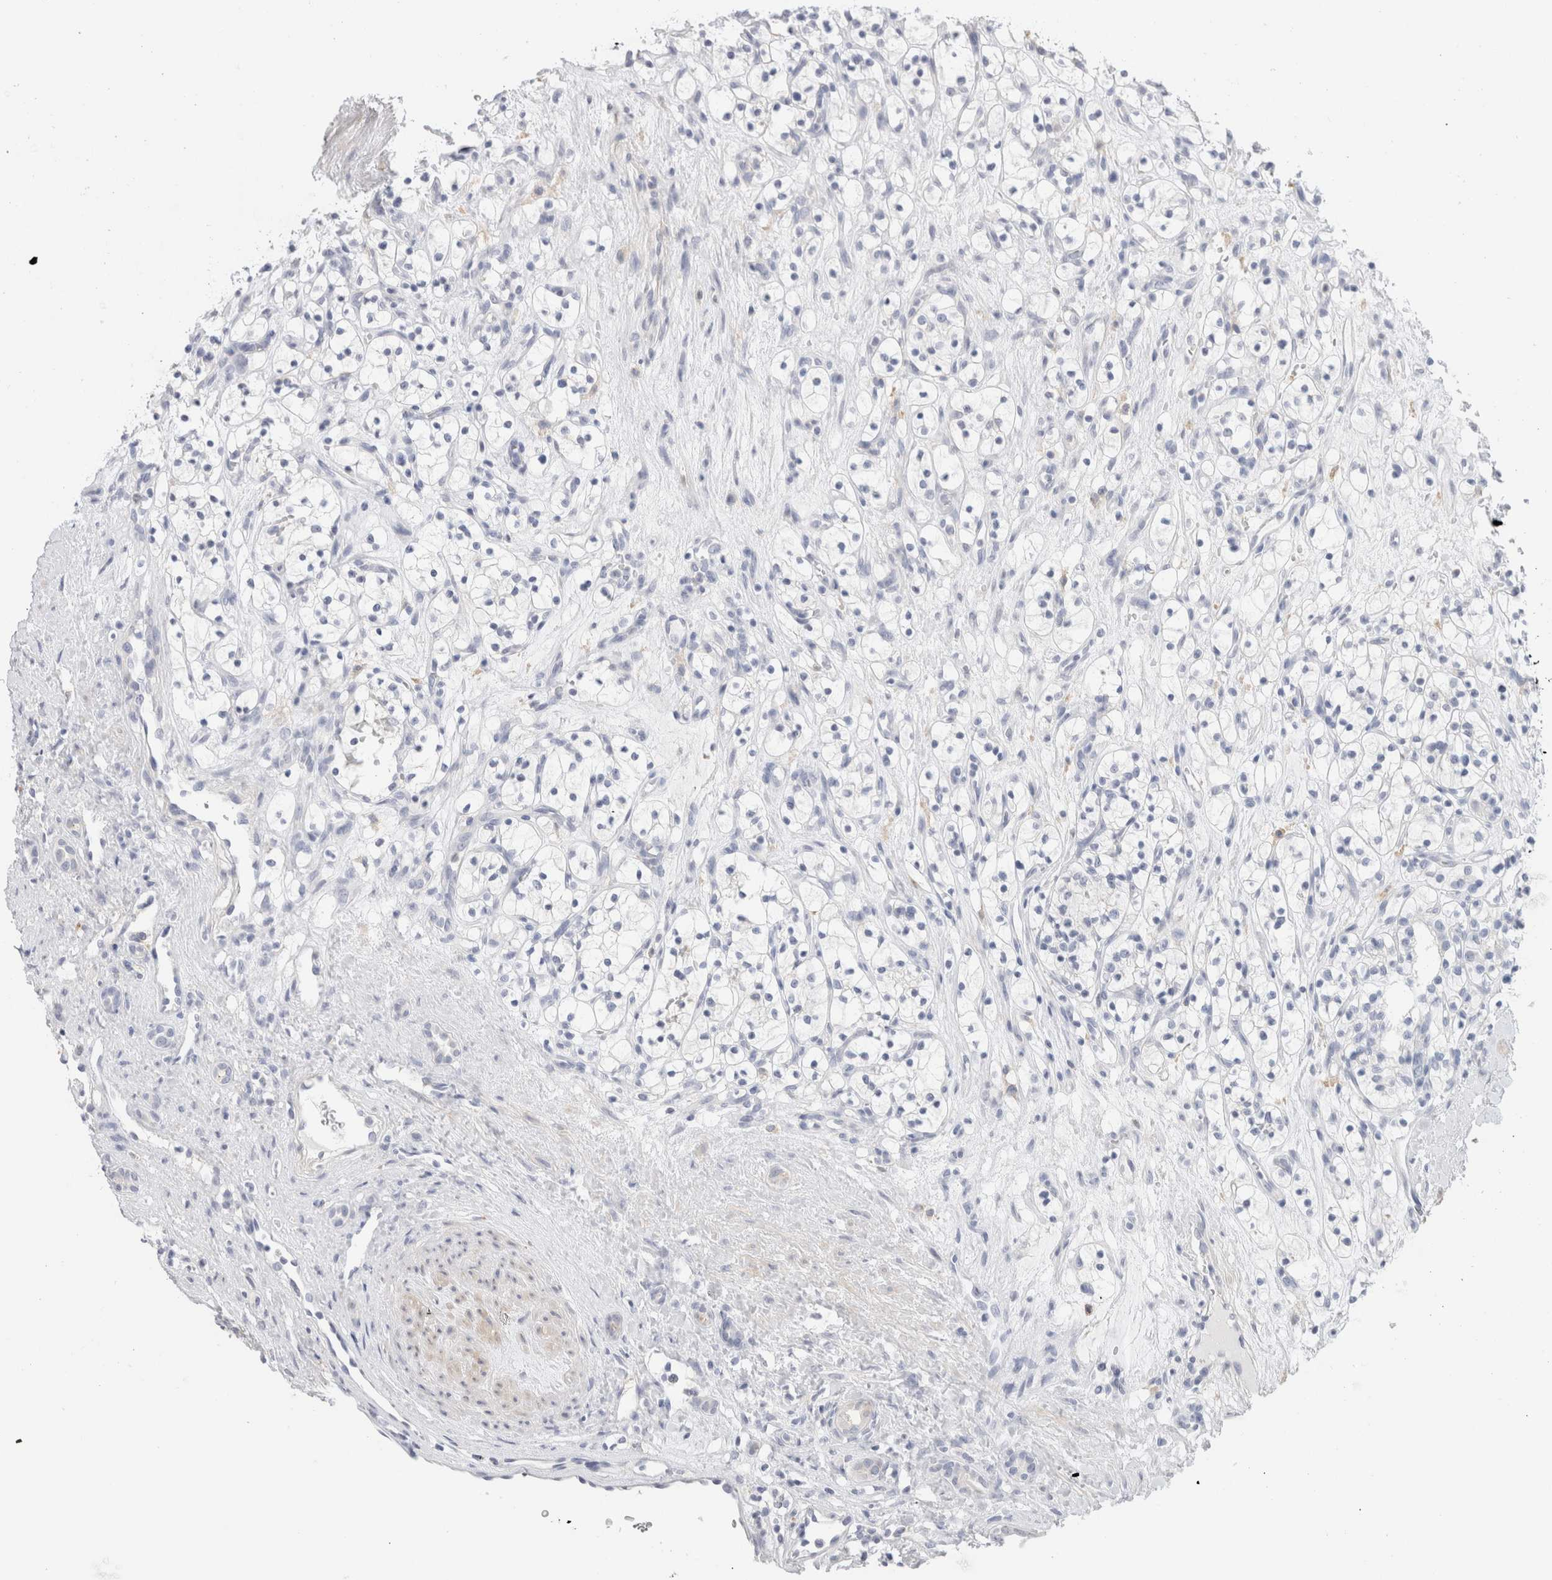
{"staining": {"intensity": "negative", "quantity": "none", "location": "none"}, "tissue": "renal cancer", "cell_type": "Tumor cells", "image_type": "cancer", "snomed": [{"axis": "morphology", "description": "Adenocarcinoma, NOS"}, {"axis": "topography", "description": "Kidney"}], "caption": "Tumor cells show no significant protein staining in adenocarcinoma (renal).", "gene": "ADAM30", "patient": {"sex": "female", "age": 57}}